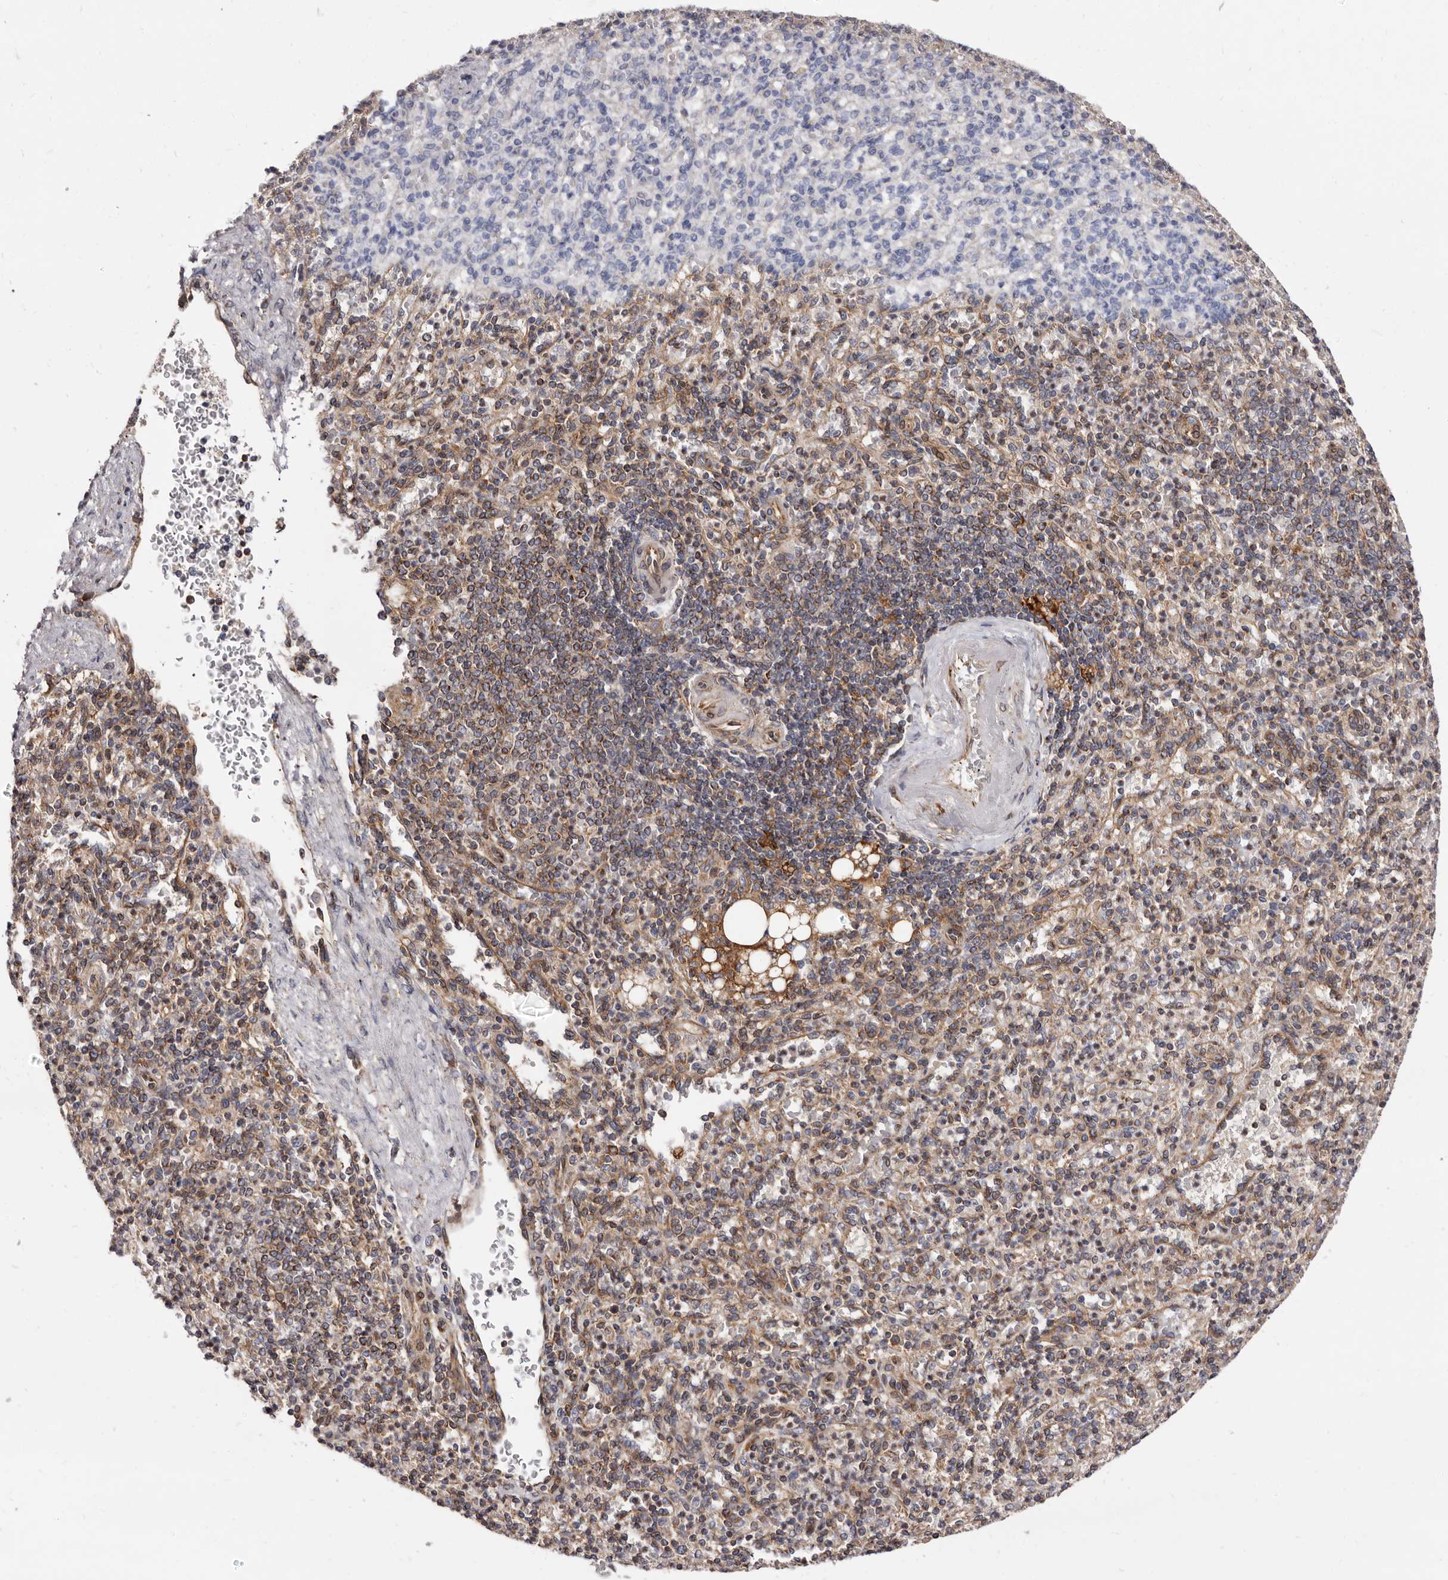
{"staining": {"intensity": "weak", "quantity": "<25%", "location": "cytoplasmic/membranous"}, "tissue": "spleen", "cell_type": "Cells in red pulp", "image_type": "normal", "snomed": [{"axis": "morphology", "description": "Normal tissue, NOS"}, {"axis": "topography", "description": "Spleen"}], "caption": "Histopathology image shows no protein expression in cells in red pulp of unremarkable spleen.", "gene": "COQ8B", "patient": {"sex": "female", "age": 74}}